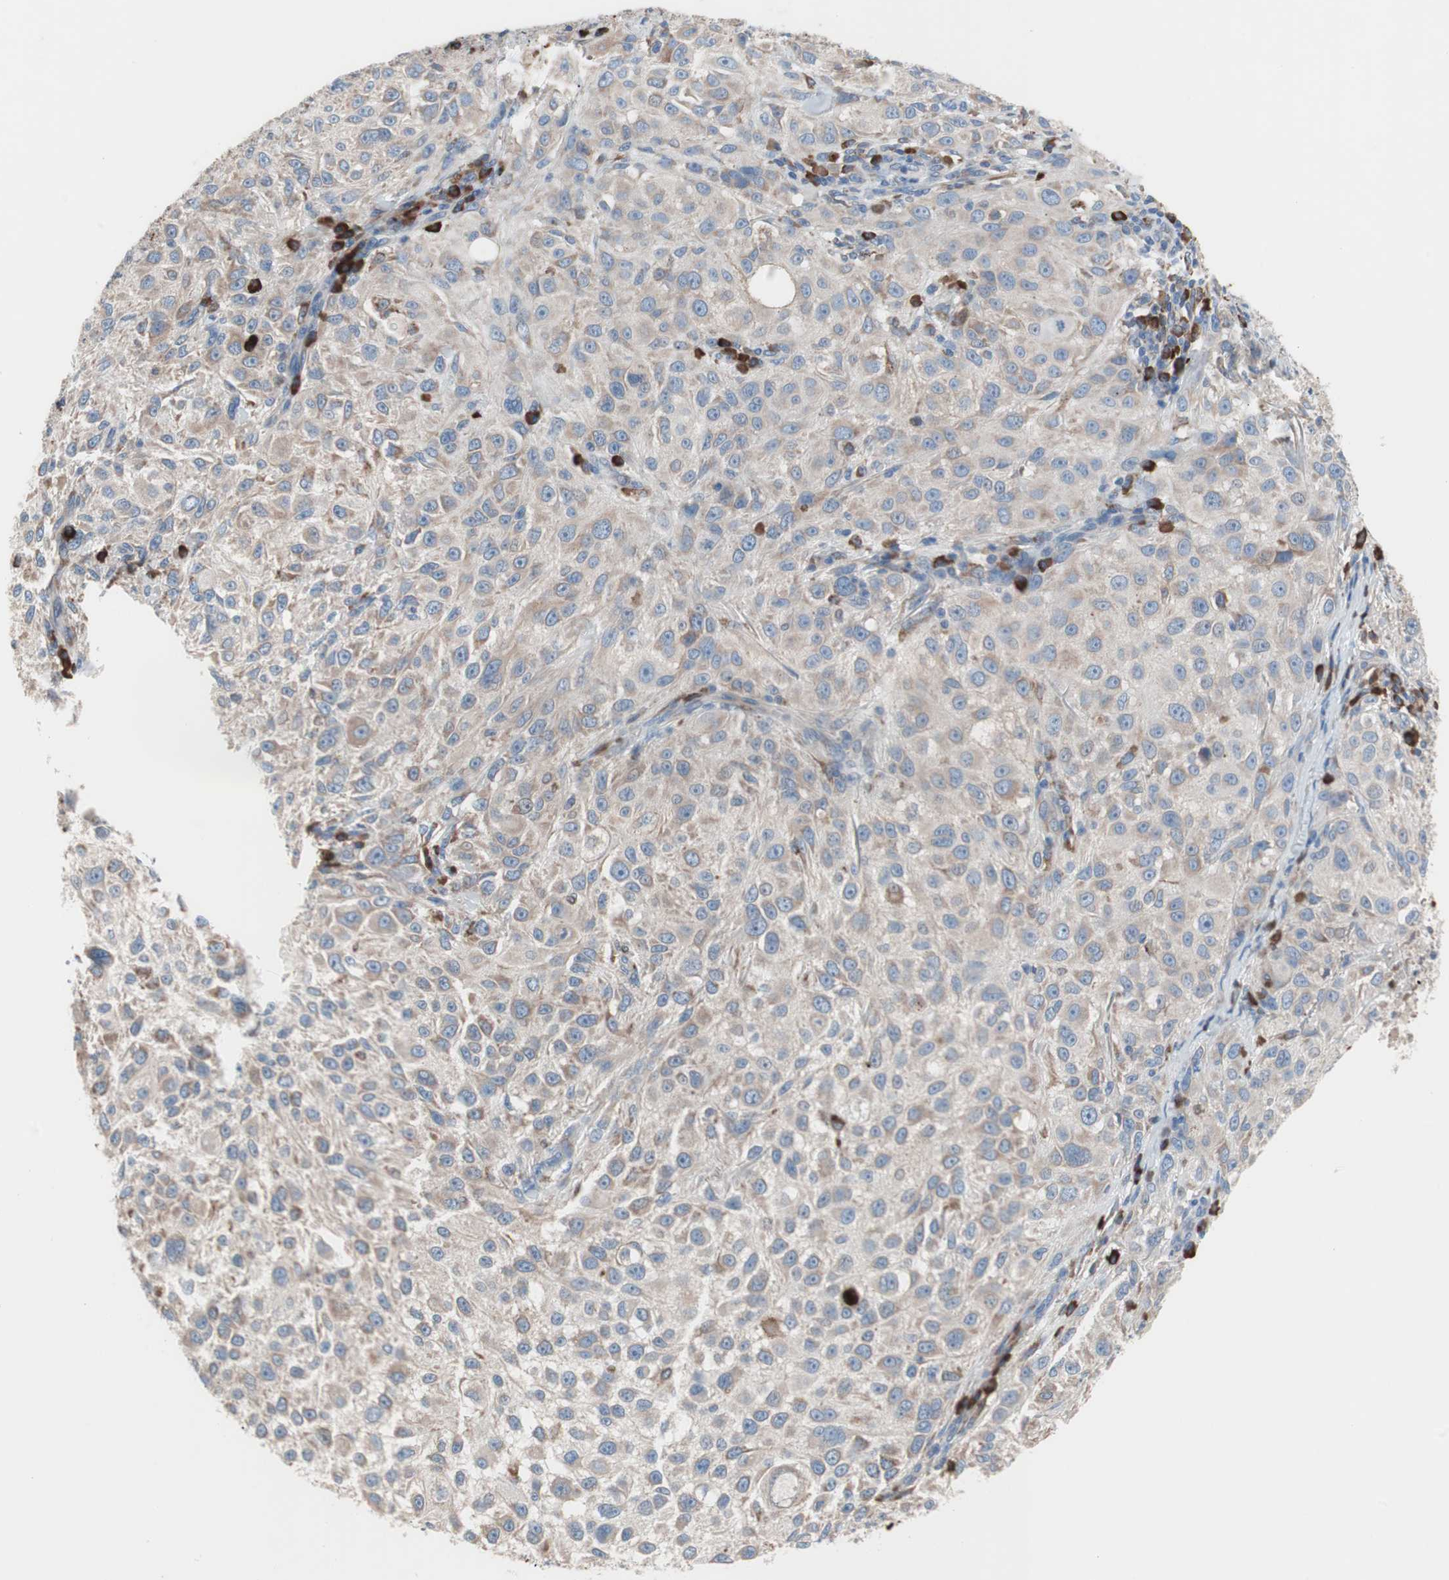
{"staining": {"intensity": "weak", "quantity": "<25%", "location": "cytoplasmic/membranous"}, "tissue": "melanoma", "cell_type": "Tumor cells", "image_type": "cancer", "snomed": [{"axis": "morphology", "description": "Necrosis, NOS"}, {"axis": "morphology", "description": "Malignant melanoma, NOS"}, {"axis": "topography", "description": "Skin"}], "caption": "Immunohistochemistry (IHC) histopathology image of neoplastic tissue: human melanoma stained with DAB reveals no significant protein positivity in tumor cells.", "gene": "SLC27A4", "patient": {"sex": "female", "age": 87}}